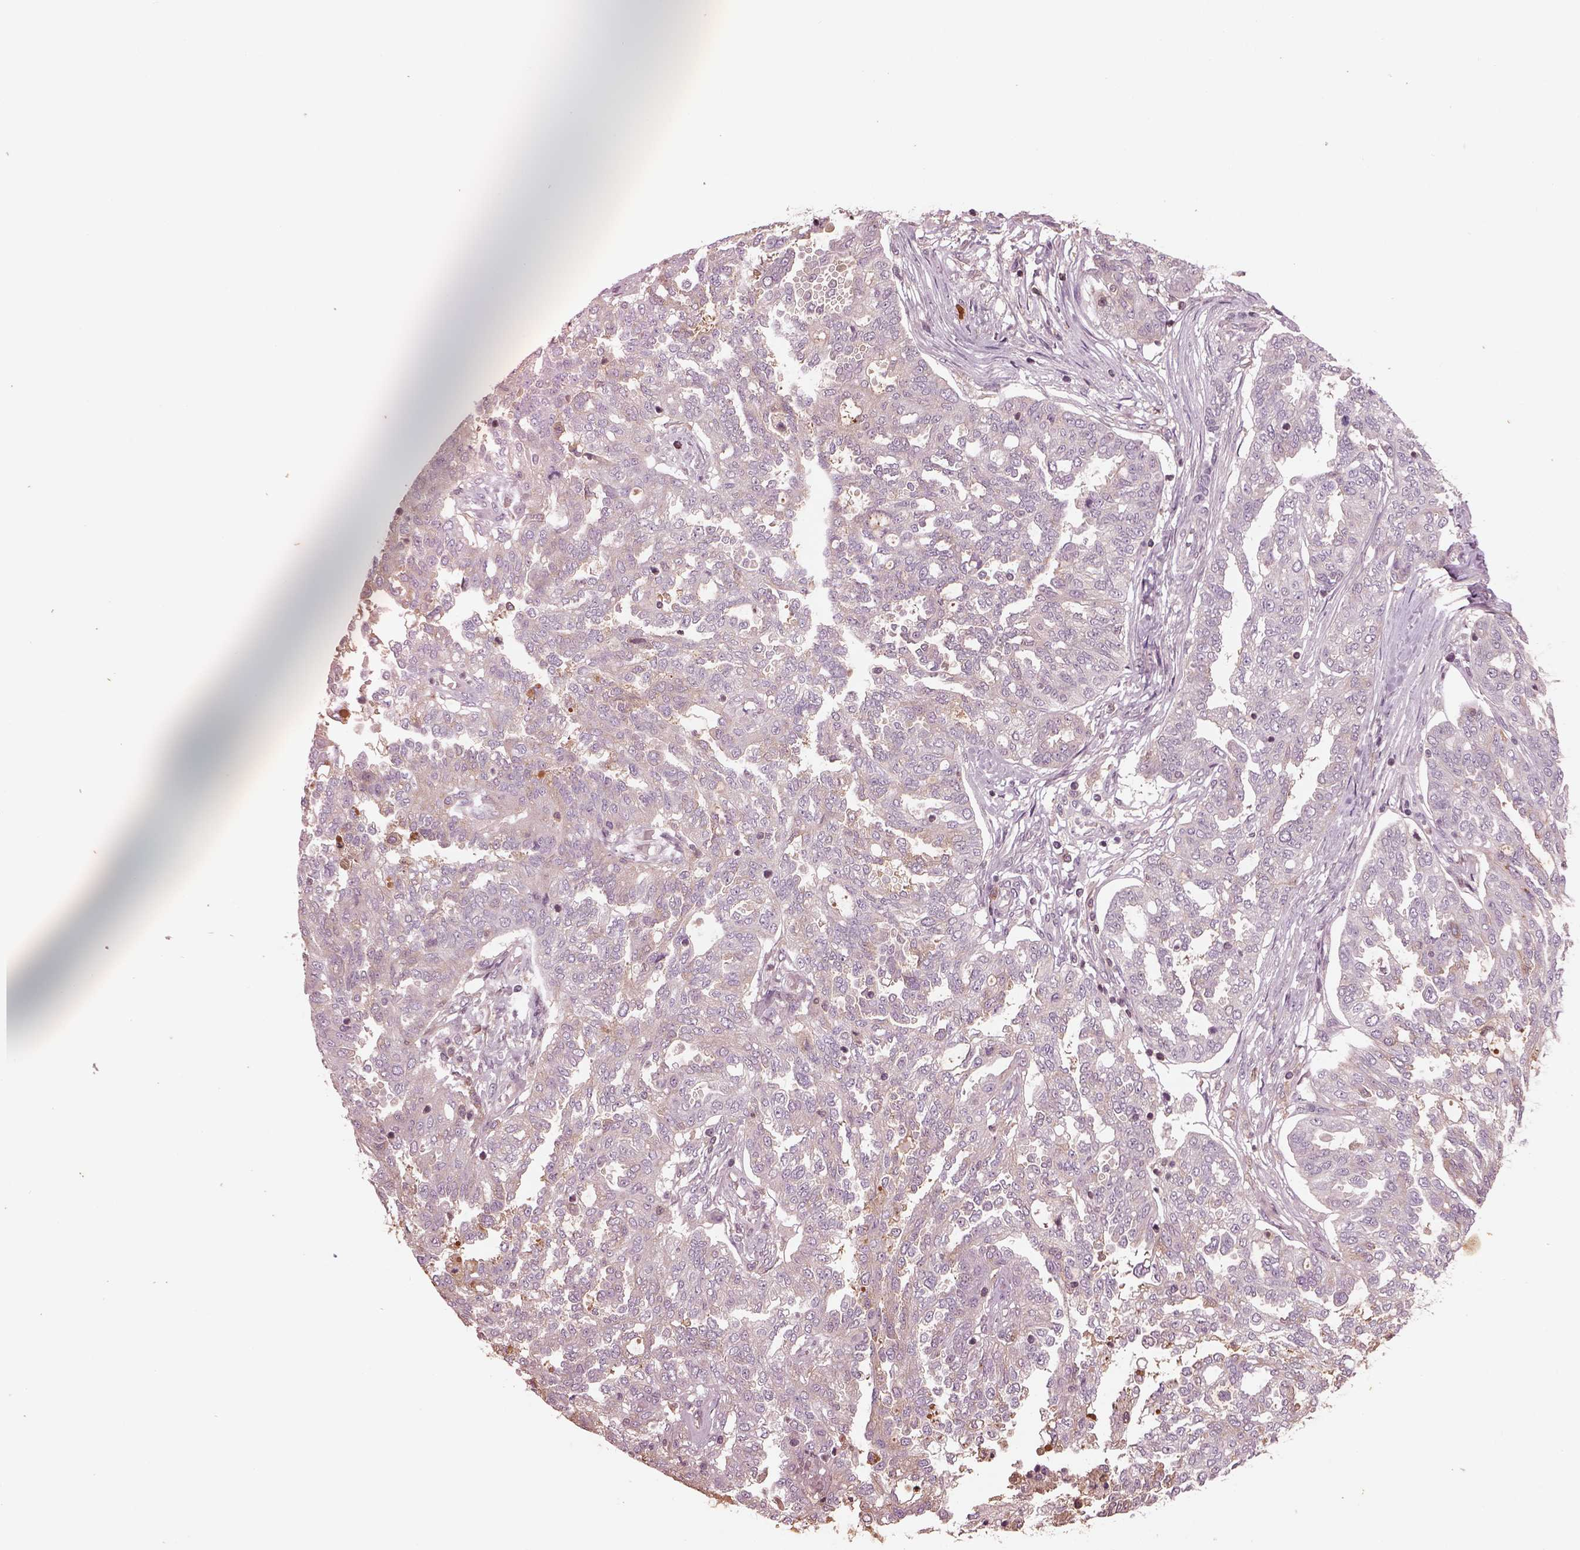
{"staining": {"intensity": "negative", "quantity": "none", "location": "none"}, "tissue": "ovarian cancer", "cell_type": "Tumor cells", "image_type": "cancer", "snomed": [{"axis": "morphology", "description": "Cystadenocarcinoma, serous, NOS"}, {"axis": "topography", "description": "Ovary"}], "caption": "DAB immunohistochemical staining of ovarian serous cystadenocarcinoma displays no significant staining in tumor cells. Nuclei are stained in blue.", "gene": "PTX4", "patient": {"sex": "female", "age": 67}}